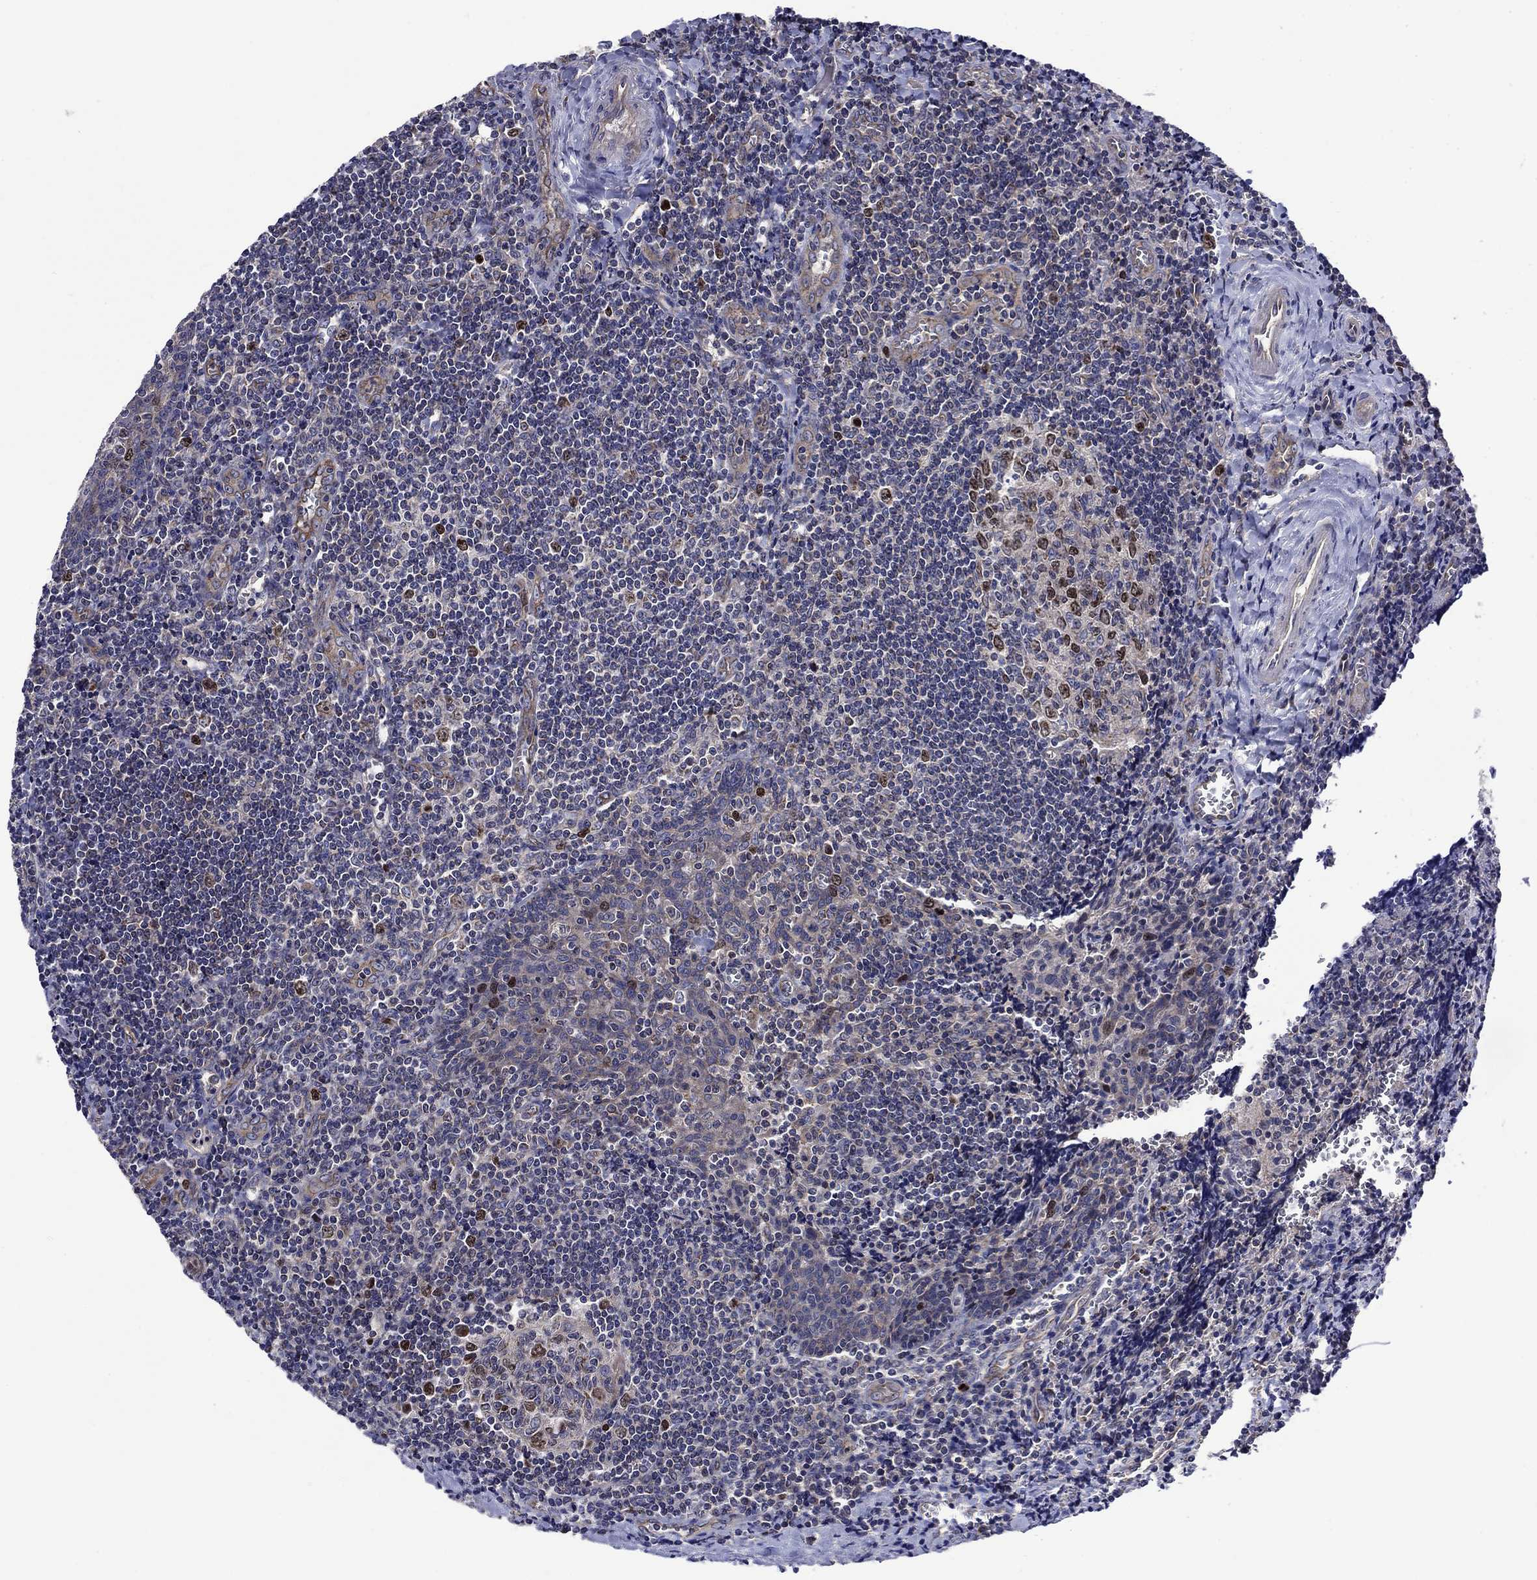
{"staining": {"intensity": "strong", "quantity": "<25%", "location": "nuclear"}, "tissue": "tonsil", "cell_type": "Germinal center cells", "image_type": "normal", "snomed": [{"axis": "morphology", "description": "Normal tissue, NOS"}, {"axis": "morphology", "description": "Inflammation, NOS"}, {"axis": "topography", "description": "Tonsil"}], "caption": "Immunohistochemistry photomicrograph of benign human tonsil stained for a protein (brown), which exhibits medium levels of strong nuclear expression in about <25% of germinal center cells.", "gene": "KIF22", "patient": {"sex": "female", "age": 31}}